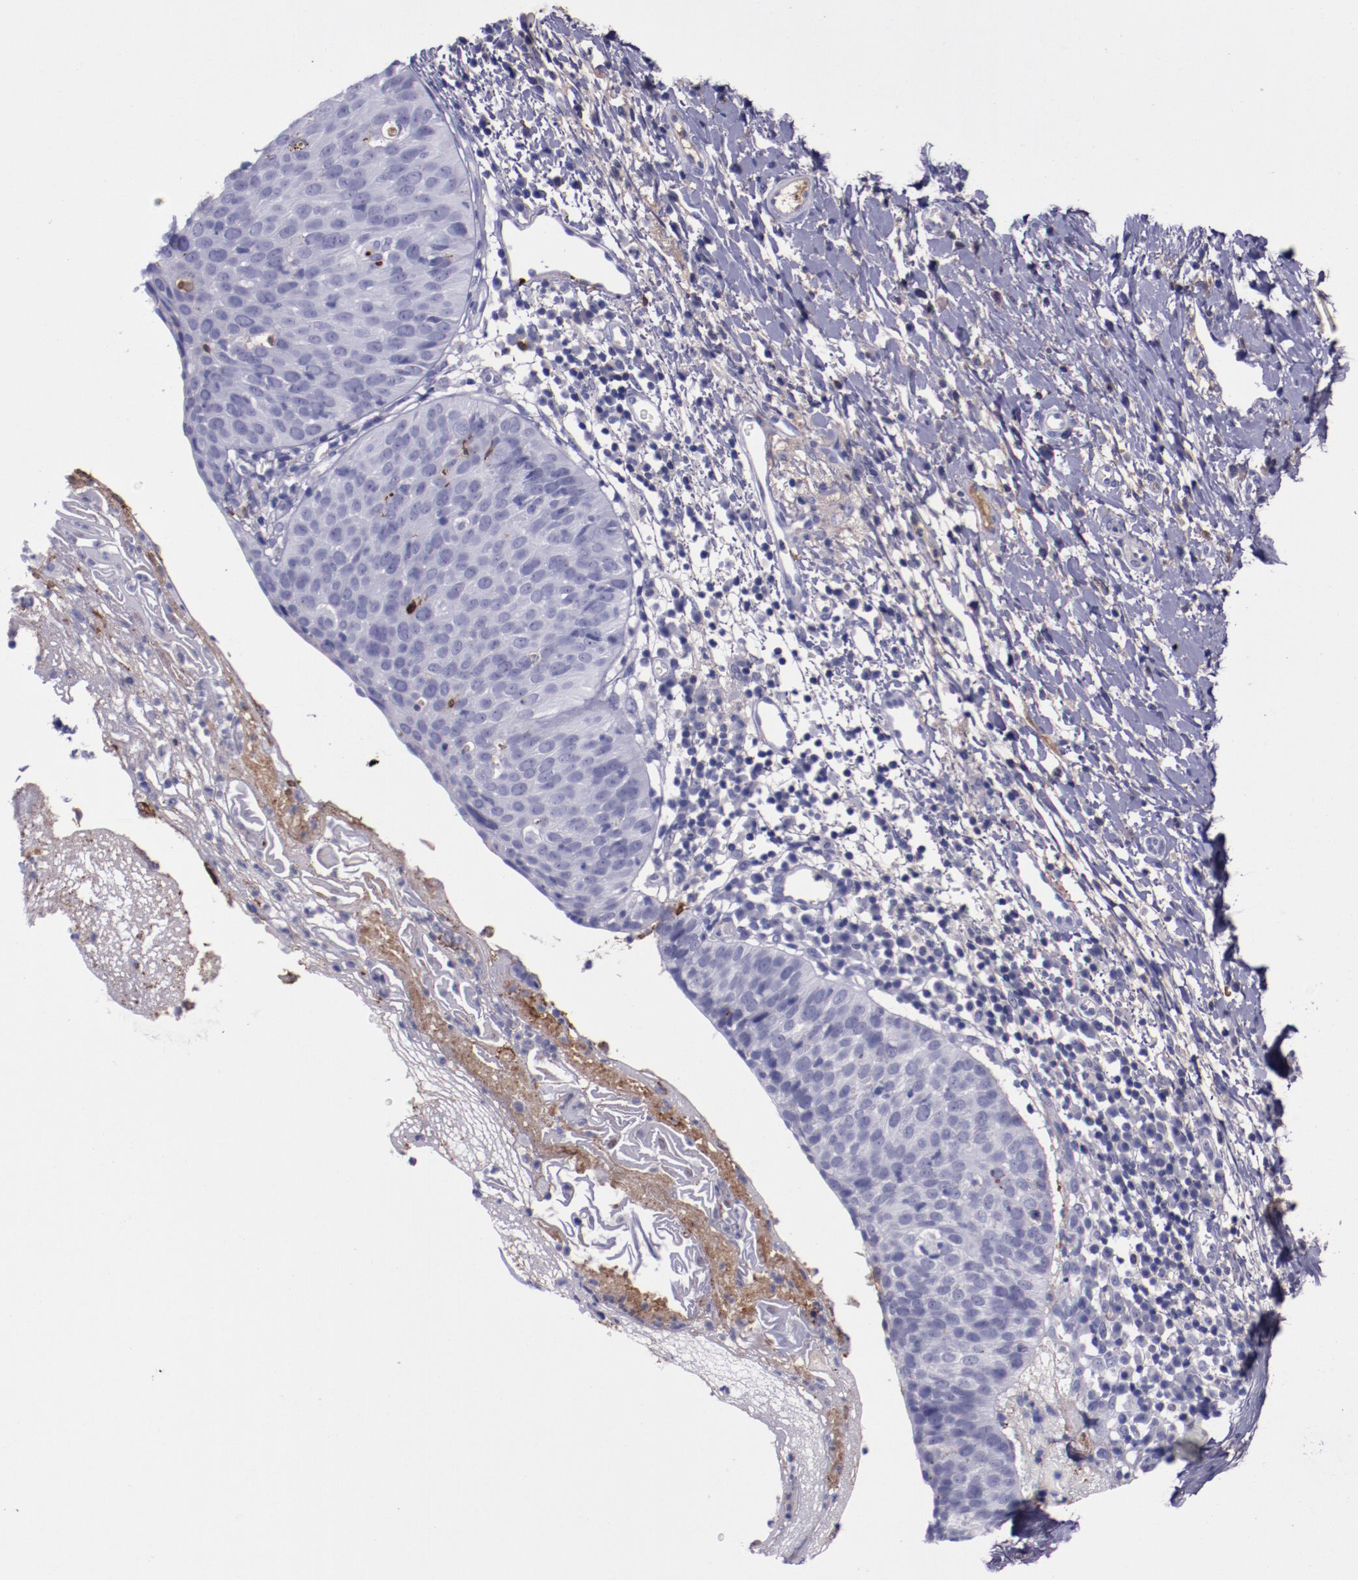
{"staining": {"intensity": "negative", "quantity": "none", "location": "none"}, "tissue": "cervical cancer", "cell_type": "Tumor cells", "image_type": "cancer", "snomed": [{"axis": "morphology", "description": "Normal tissue, NOS"}, {"axis": "morphology", "description": "Squamous cell carcinoma, NOS"}, {"axis": "topography", "description": "Cervix"}], "caption": "Micrograph shows no significant protein expression in tumor cells of cervical cancer (squamous cell carcinoma).", "gene": "APOH", "patient": {"sex": "female", "age": 39}}